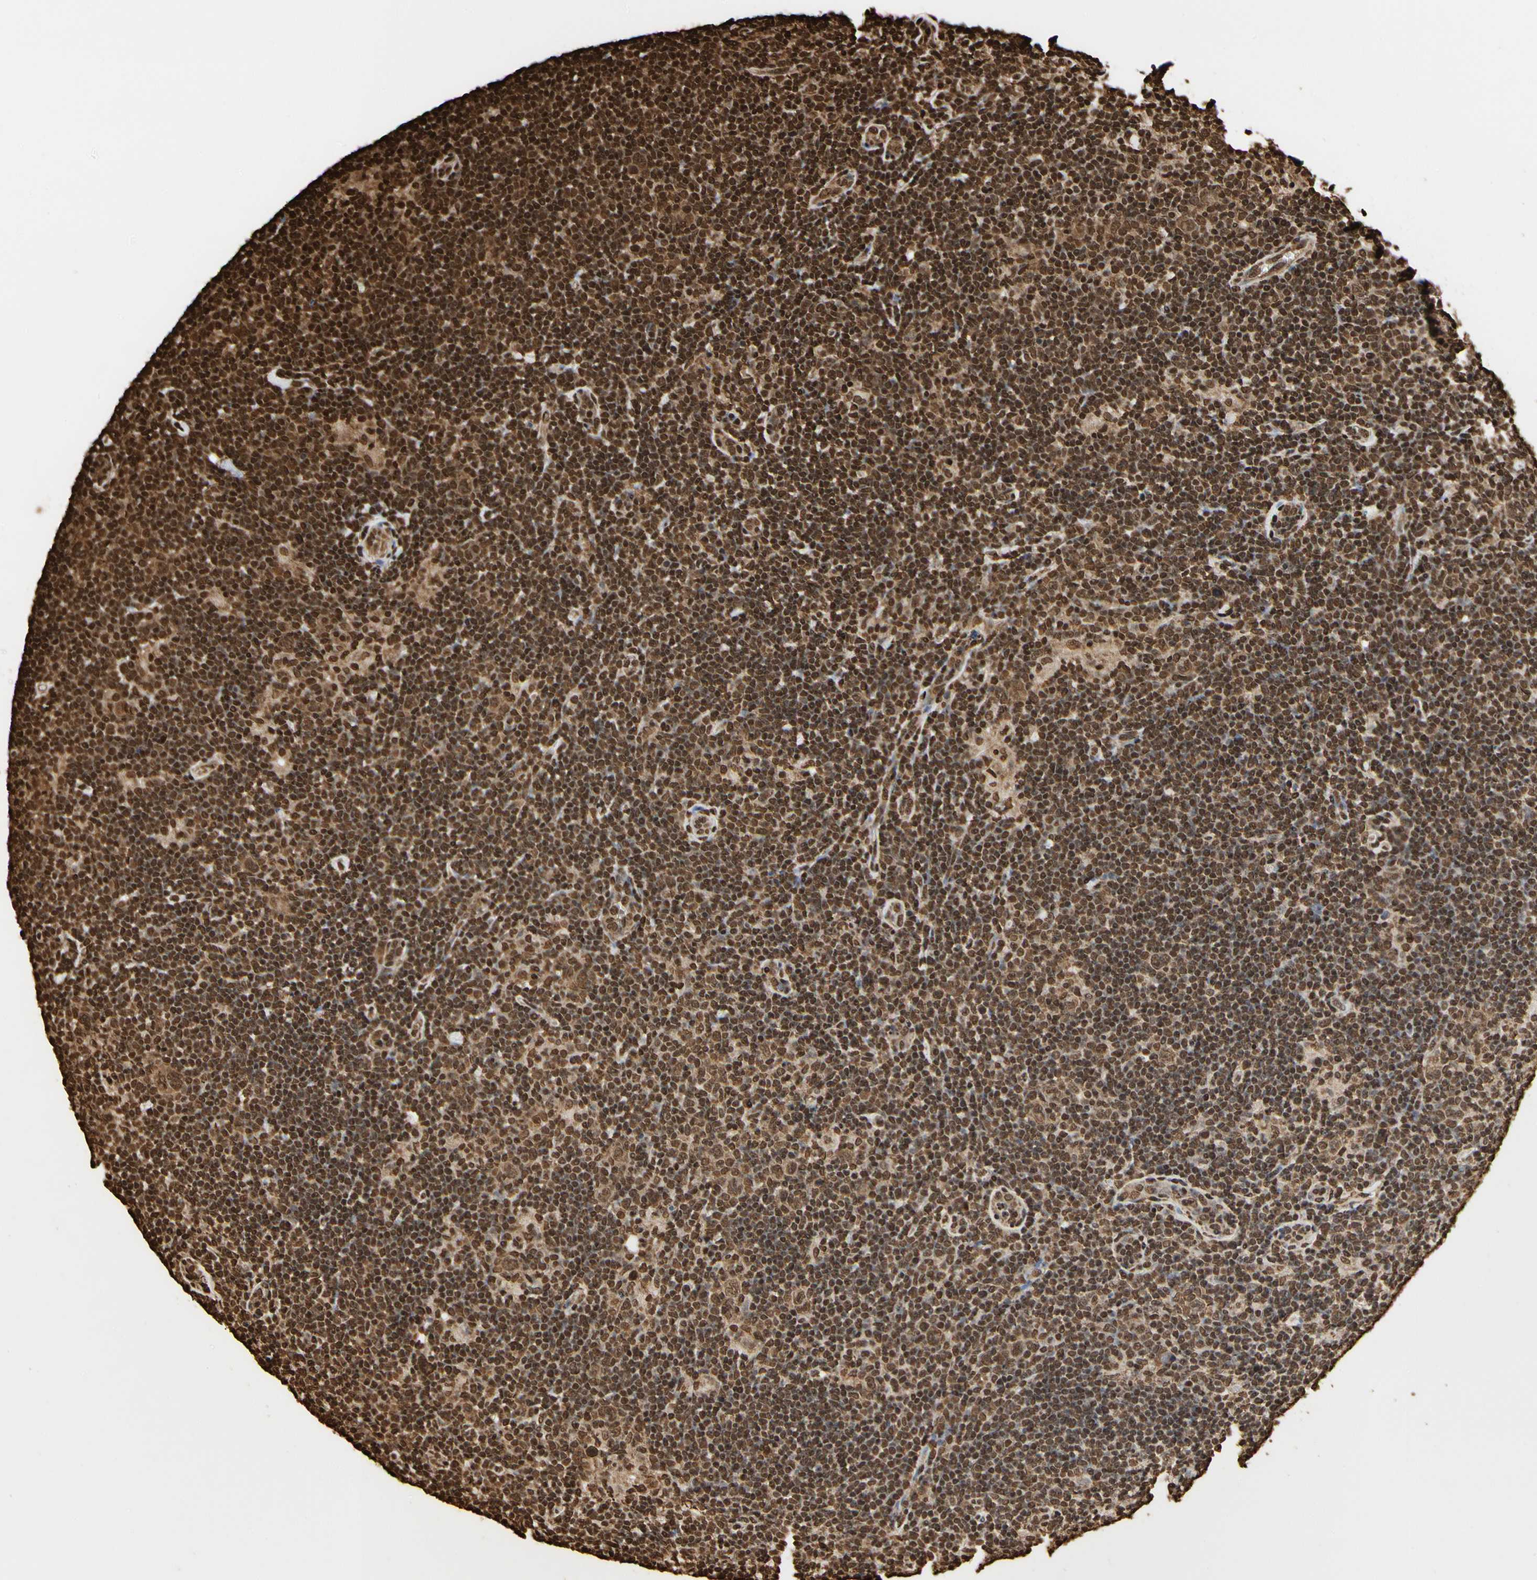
{"staining": {"intensity": "strong", "quantity": ">75%", "location": "cytoplasmic/membranous,nuclear"}, "tissue": "lymphoma", "cell_type": "Tumor cells", "image_type": "cancer", "snomed": [{"axis": "morphology", "description": "Hodgkin's disease, NOS"}, {"axis": "topography", "description": "Lymph node"}], "caption": "The image shows immunohistochemical staining of lymphoma. There is strong cytoplasmic/membranous and nuclear staining is seen in approximately >75% of tumor cells.", "gene": "HNRNPK", "patient": {"sex": "female", "age": 57}}